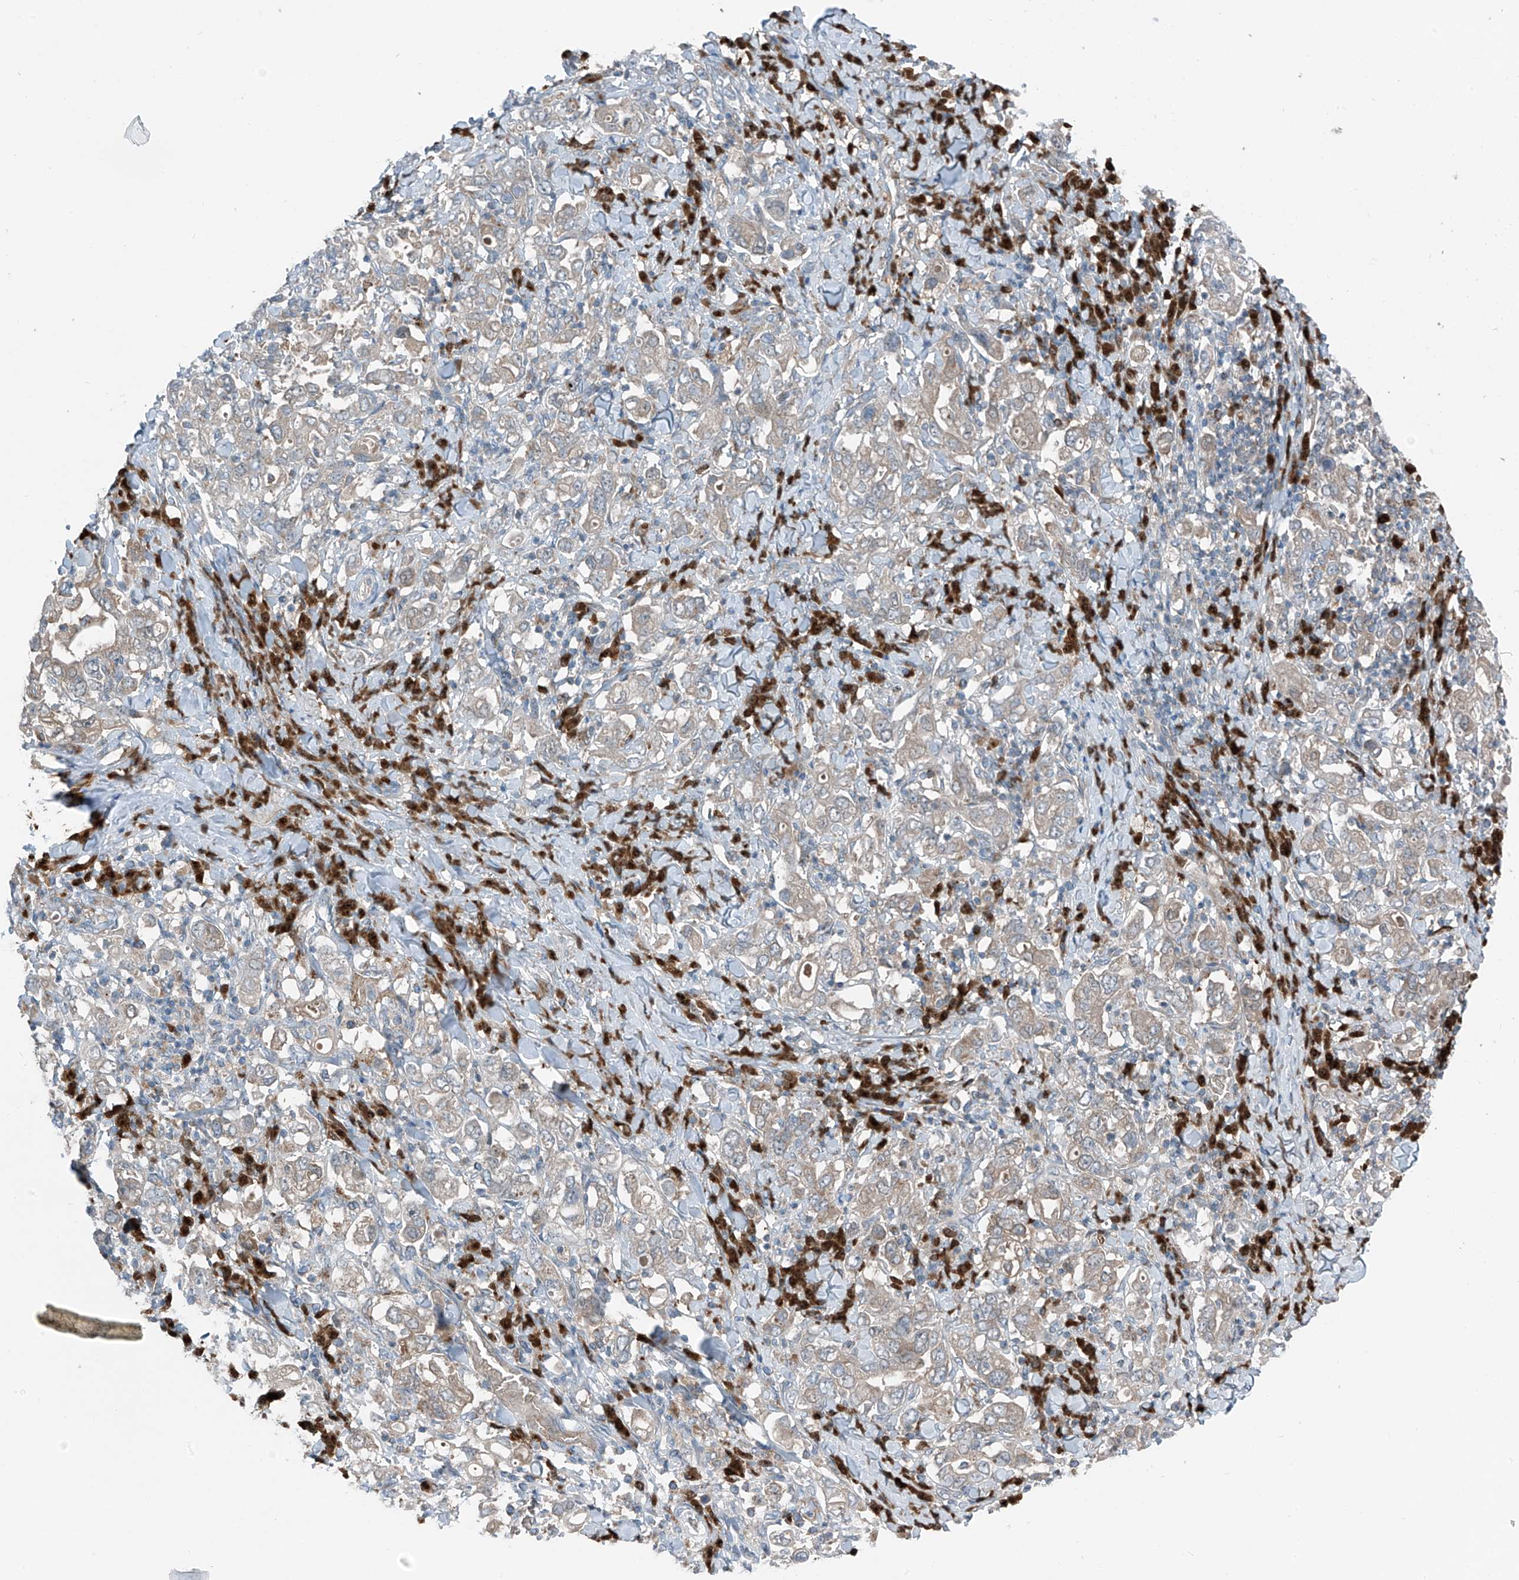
{"staining": {"intensity": "weak", "quantity": "<25%", "location": "cytoplasmic/membranous"}, "tissue": "stomach cancer", "cell_type": "Tumor cells", "image_type": "cancer", "snomed": [{"axis": "morphology", "description": "Adenocarcinoma, NOS"}, {"axis": "topography", "description": "Stomach, upper"}], "caption": "IHC of human stomach cancer (adenocarcinoma) demonstrates no expression in tumor cells.", "gene": "SLC12A6", "patient": {"sex": "male", "age": 62}}